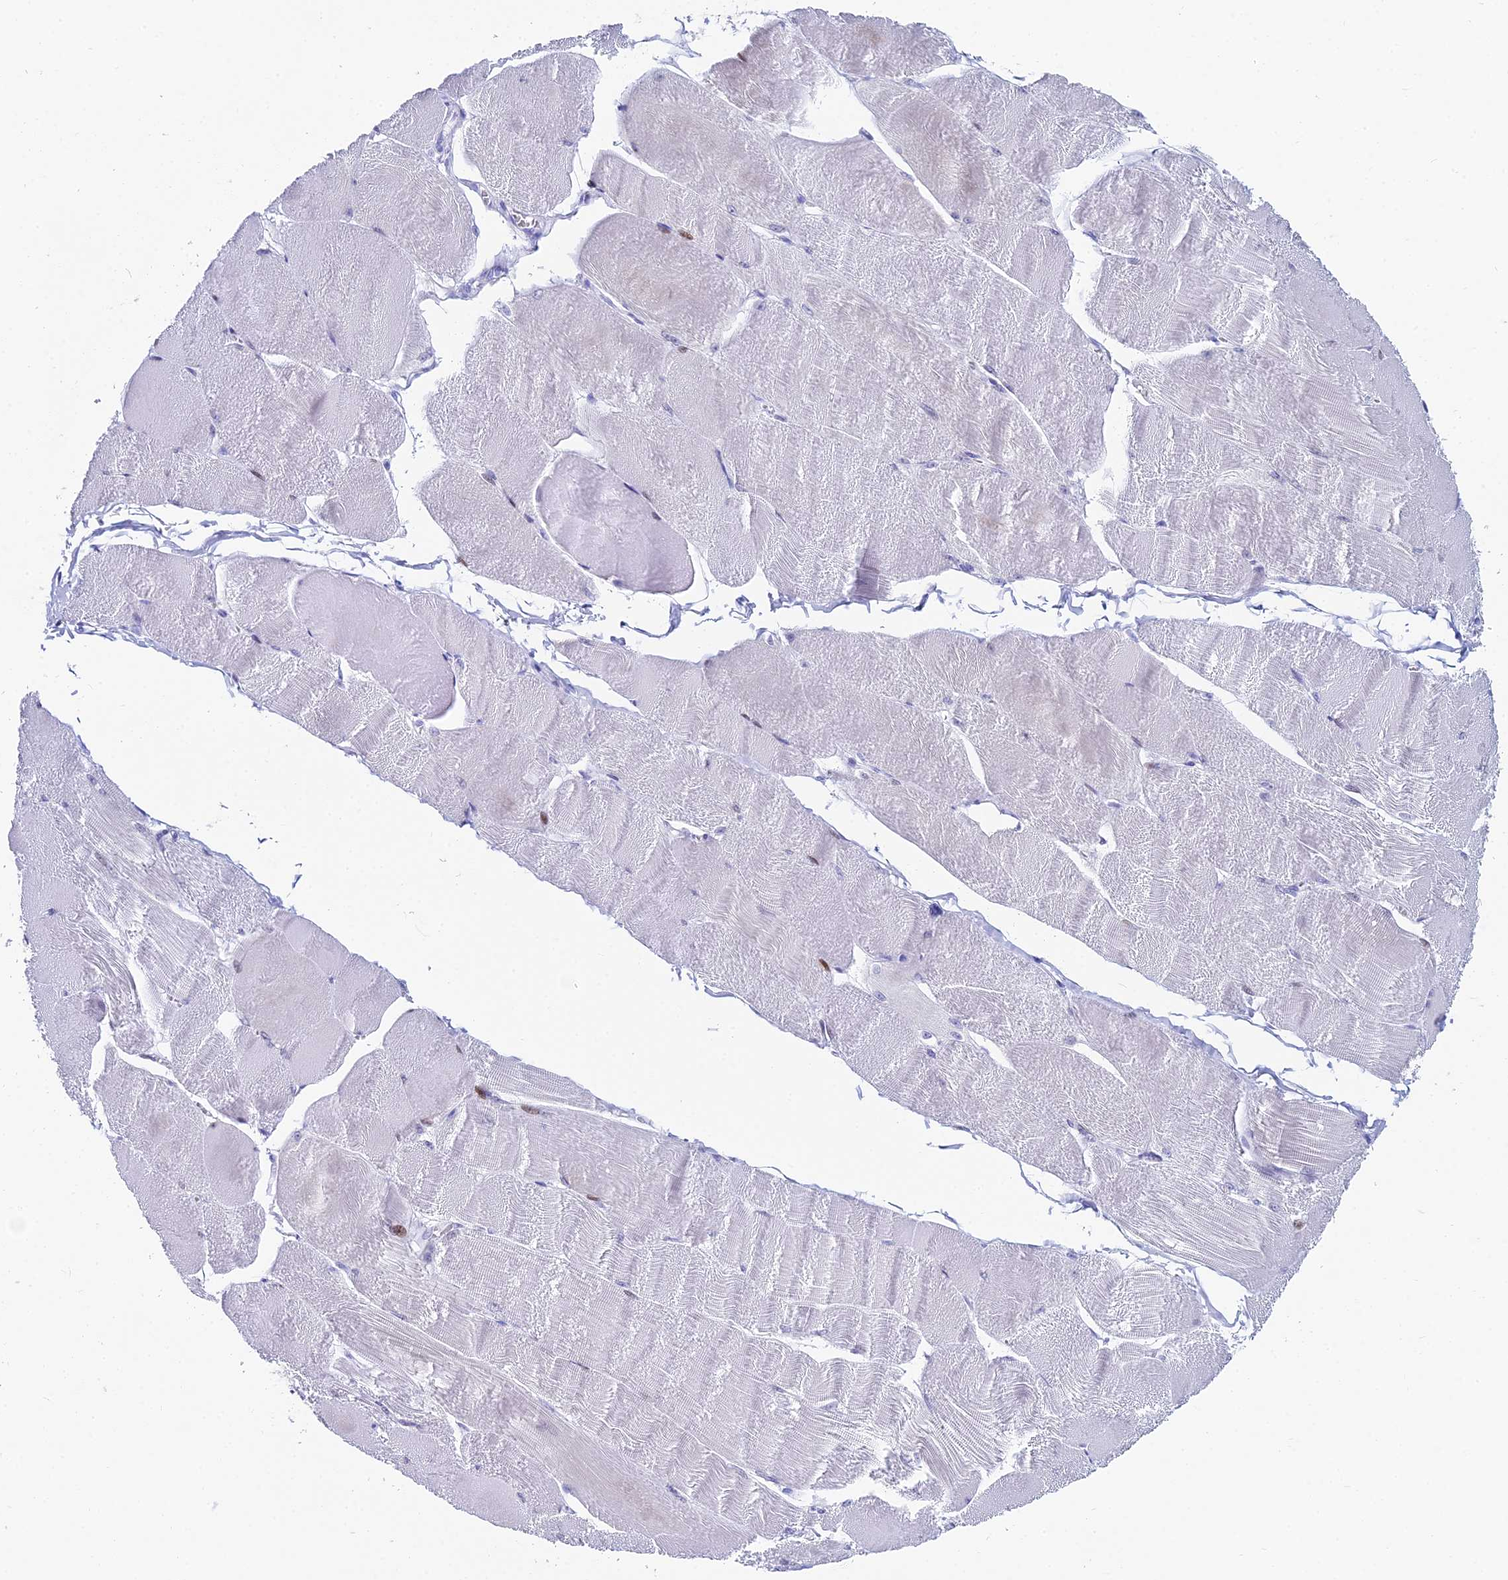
{"staining": {"intensity": "negative", "quantity": "none", "location": "none"}, "tissue": "skeletal muscle", "cell_type": "Myocytes", "image_type": "normal", "snomed": [{"axis": "morphology", "description": "Normal tissue, NOS"}, {"axis": "morphology", "description": "Basal cell carcinoma"}, {"axis": "topography", "description": "Skeletal muscle"}], "caption": "The IHC histopathology image has no significant expression in myocytes of skeletal muscle.", "gene": "HSPA1L", "patient": {"sex": "female", "age": 64}}